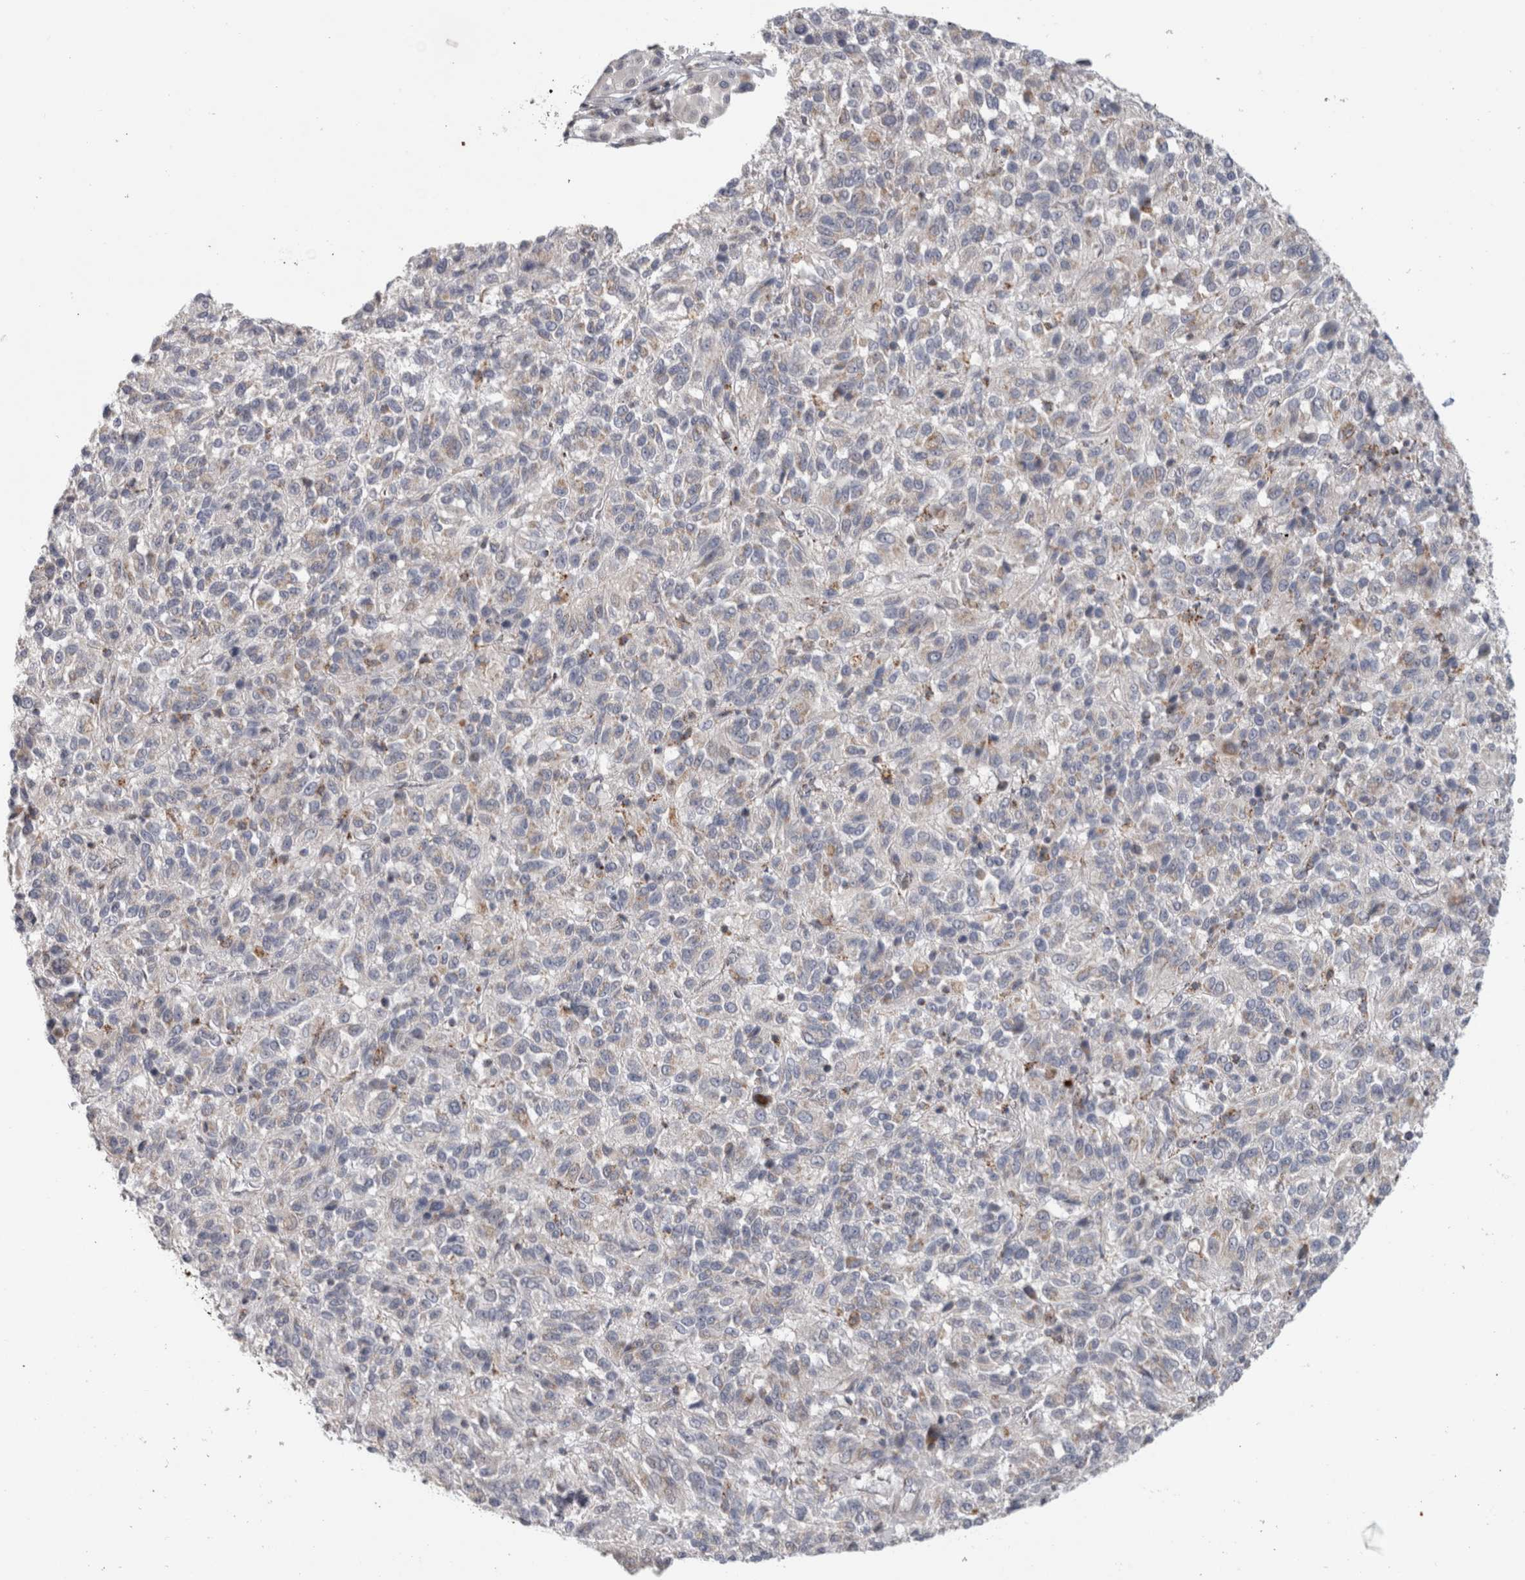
{"staining": {"intensity": "moderate", "quantity": "<25%", "location": "cytoplasmic/membranous"}, "tissue": "melanoma", "cell_type": "Tumor cells", "image_type": "cancer", "snomed": [{"axis": "morphology", "description": "Malignant melanoma, Metastatic site"}, {"axis": "topography", "description": "Lung"}], "caption": "A histopathology image showing moderate cytoplasmic/membranous positivity in about <25% of tumor cells in malignant melanoma (metastatic site), as visualized by brown immunohistochemical staining.", "gene": "RAB18", "patient": {"sex": "male", "age": 64}}